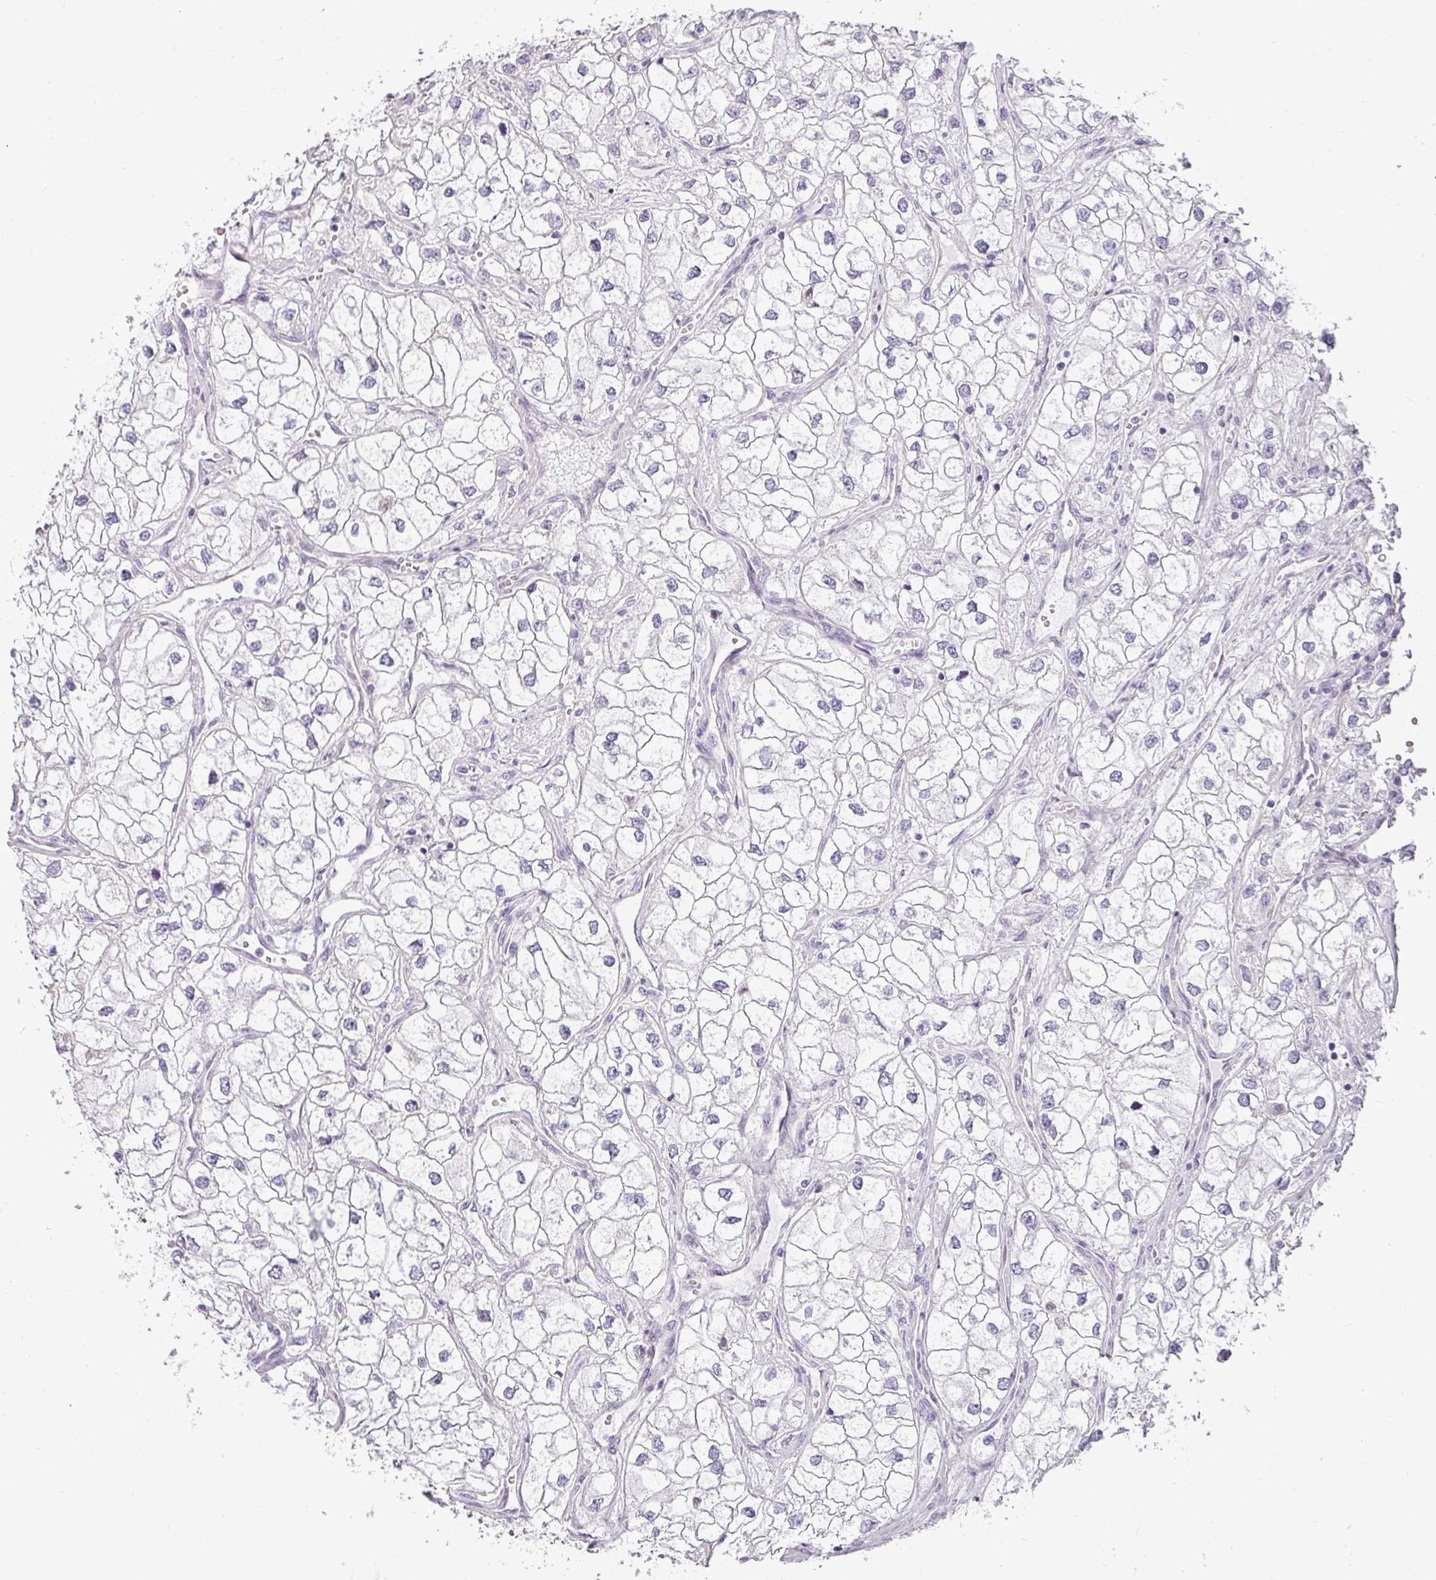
{"staining": {"intensity": "negative", "quantity": "none", "location": "none"}, "tissue": "renal cancer", "cell_type": "Tumor cells", "image_type": "cancer", "snomed": [{"axis": "morphology", "description": "Adenocarcinoma, NOS"}, {"axis": "topography", "description": "Kidney"}], "caption": "Image shows no significant protein positivity in tumor cells of renal cancer (adenocarcinoma). The staining is performed using DAB brown chromogen with nuclei counter-stained in using hematoxylin.", "gene": "ASB1", "patient": {"sex": "male", "age": 59}}